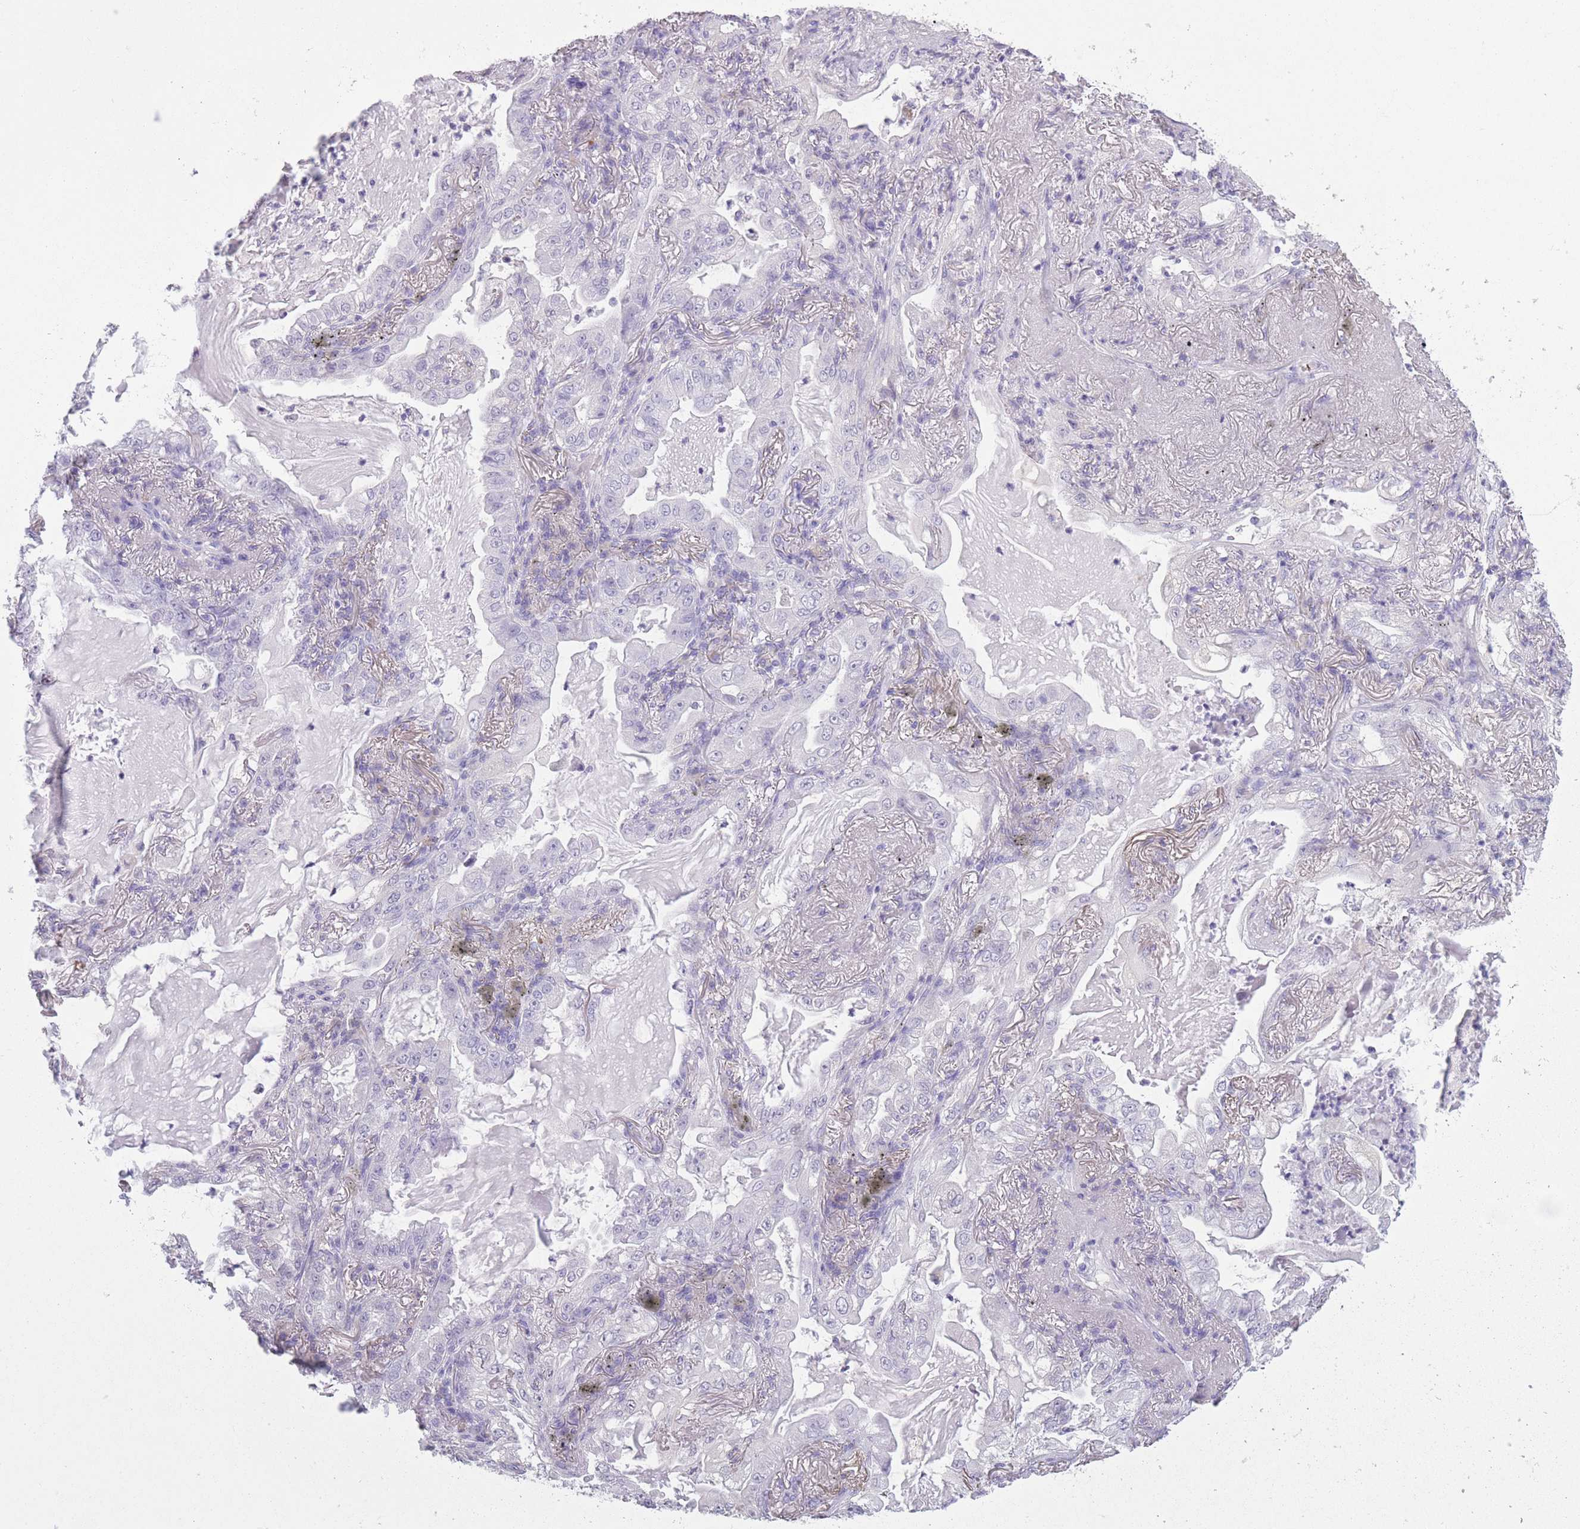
{"staining": {"intensity": "negative", "quantity": "none", "location": "none"}, "tissue": "lung cancer", "cell_type": "Tumor cells", "image_type": "cancer", "snomed": [{"axis": "morphology", "description": "Adenocarcinoma, NOS"}, {"axis": "topography", "description": "Lung"}], "caption": "Immunohistochemistry photomicrograph of neoplastic tissue: lung adenocarcinoma stained with DAB exhibits no significant protein staining in tumor cells. Nuclei are stained in blue.", "gene": "OR7C1", "patient": {"sex": "female", "age": 73}}